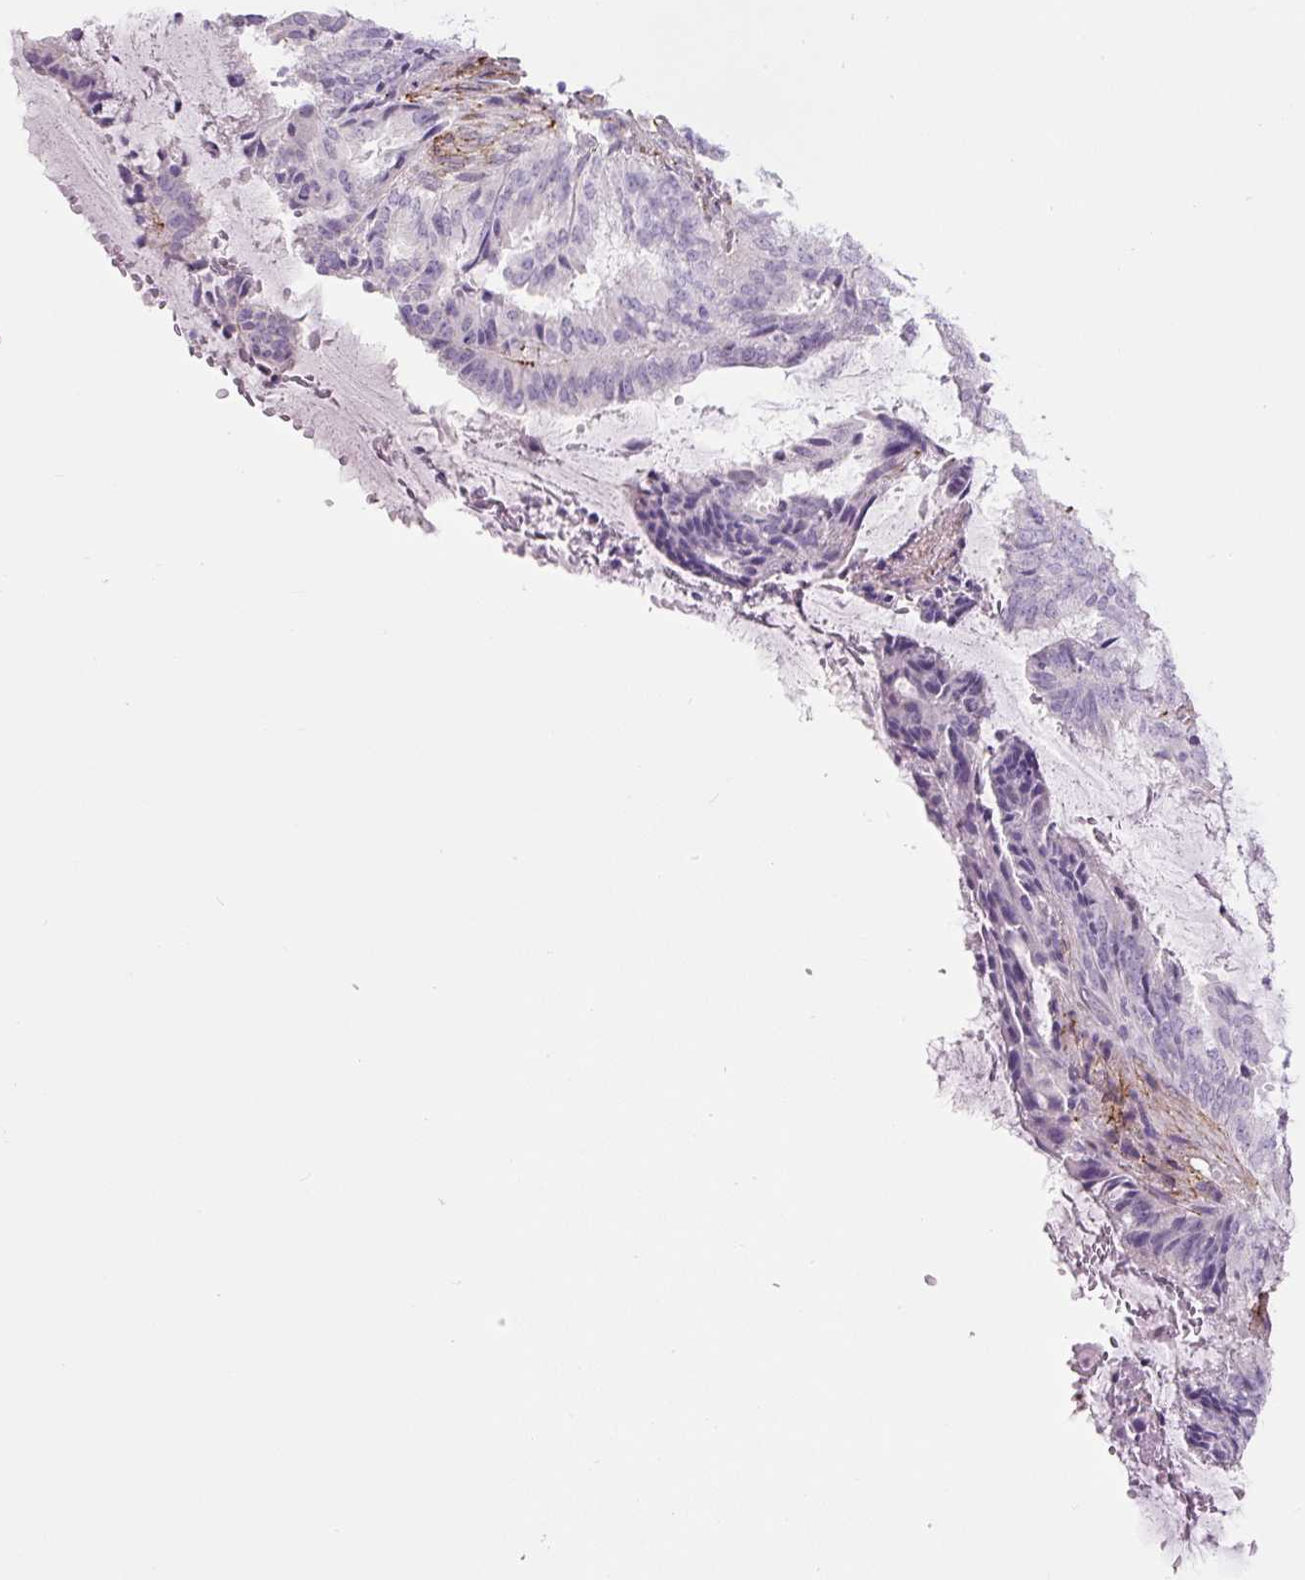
{"staining": {"intensity": "negative", "quantity": "none", "location": "none"}, "tissue": "endometrial cancer", "cell_type": "Tumor cells", "image_type": "cancer", "snomed": [{"axis": "morphology", "description": "Adenocarcinoma, NOS"}, {"axis": "topography", "description": "Endometrium"}], "caption": "The immunohistochemistry photomicrograph has no significant expression in tumor cells of endometrial cancer (adenocarcinoma) tissue.", "gene": "FBN1", "patient": {"sex": "female", "age": 51}}